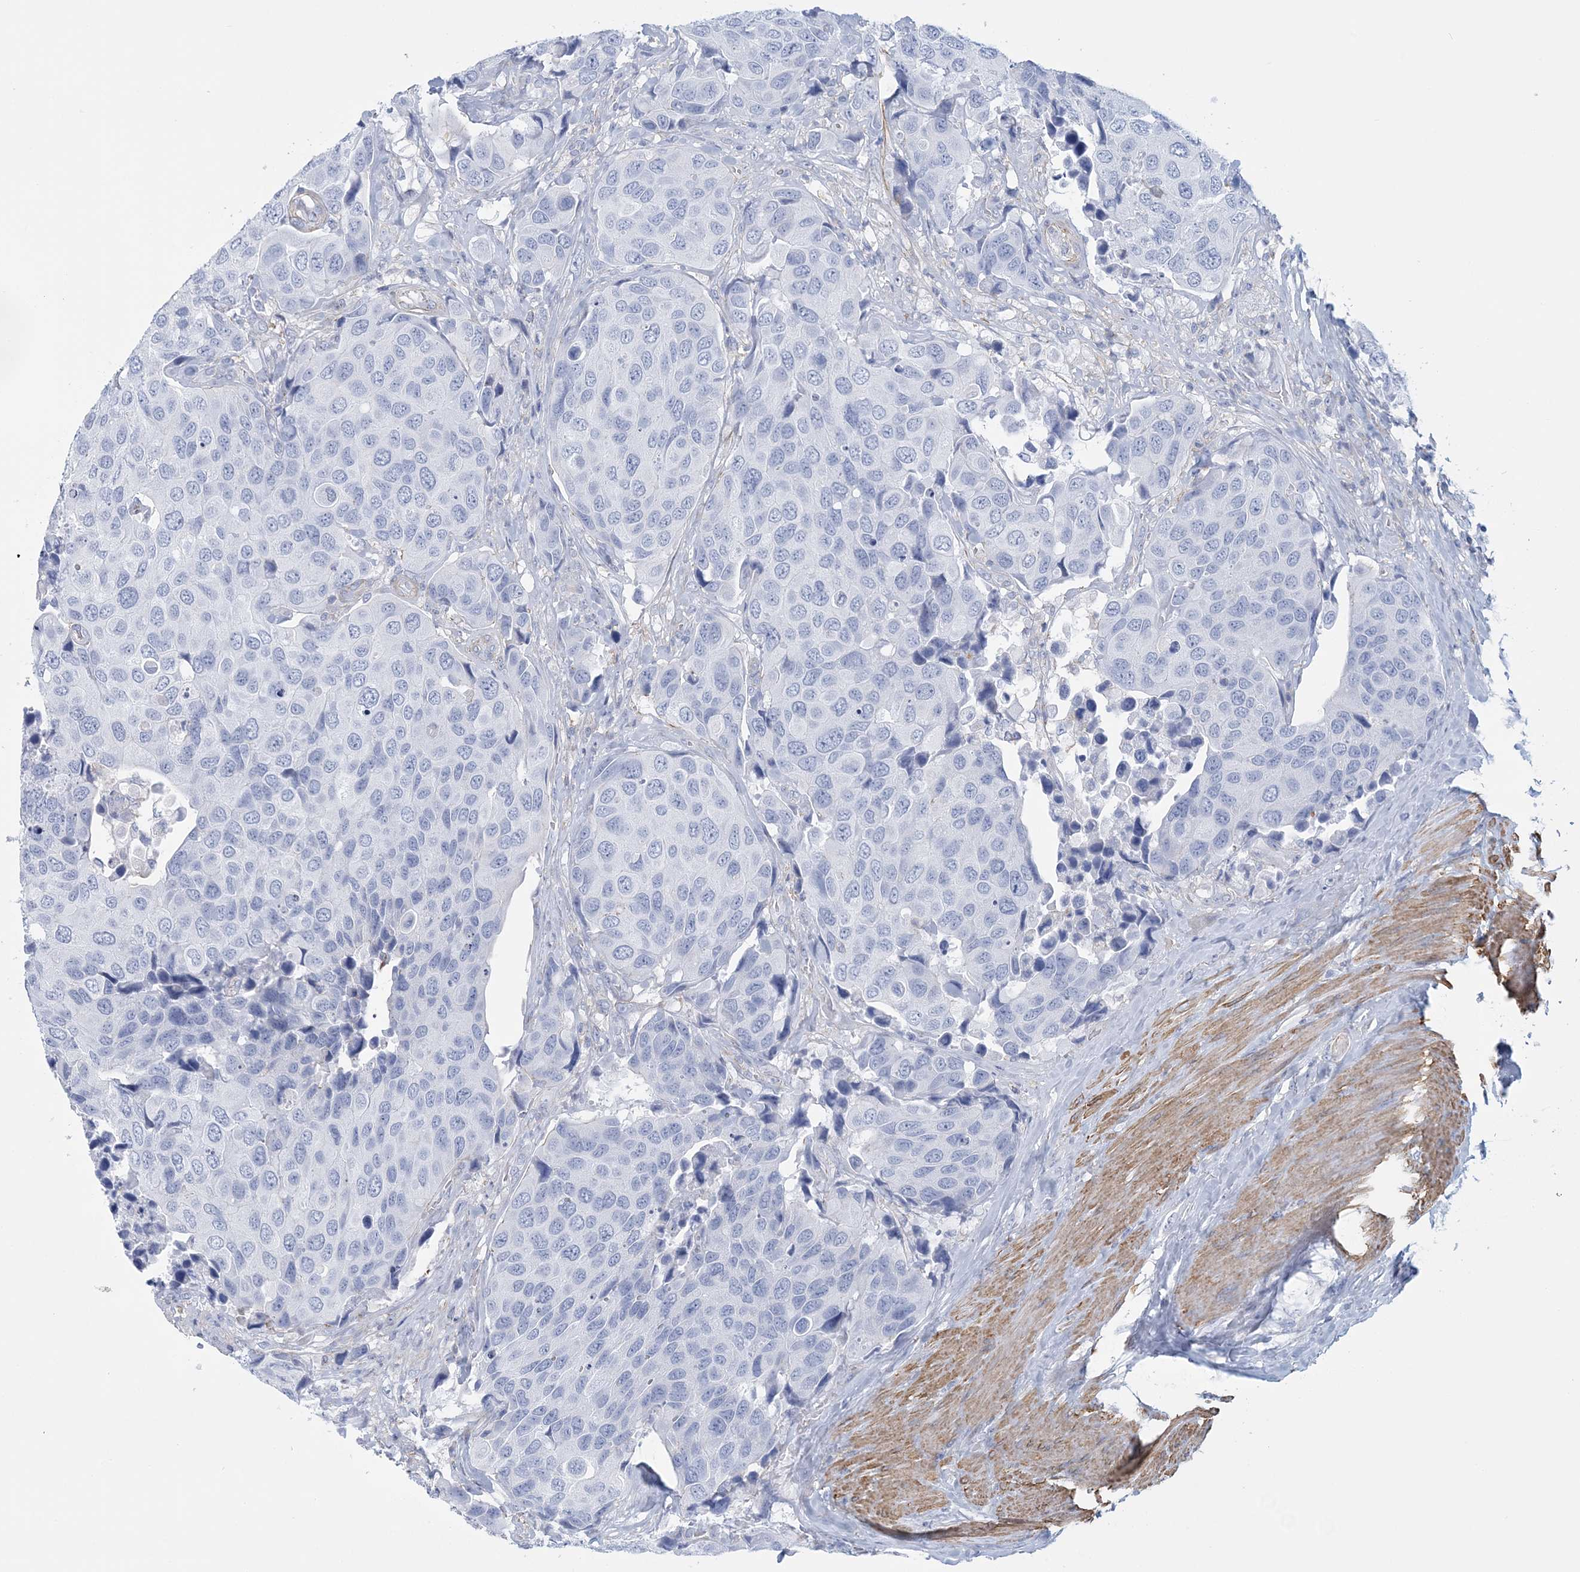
{"staining": {"intensity": "negative", "quantity": "none", "location": "none"}, "tissue": "urothelial cancer", "cell_type": "Tumor cells", "image_type": "cancer", "snomed": [{"axis": "morphology", "description": "Urothelial carcinoma, High grade"}, {"axis": "topography", "description": "Urinary bladder"}], "caption": "Tumor cells are negative for brown protein staining in urothelial cancer.", "gene": "C11orf21", "patient": {"sex": "male", "age": 74}}